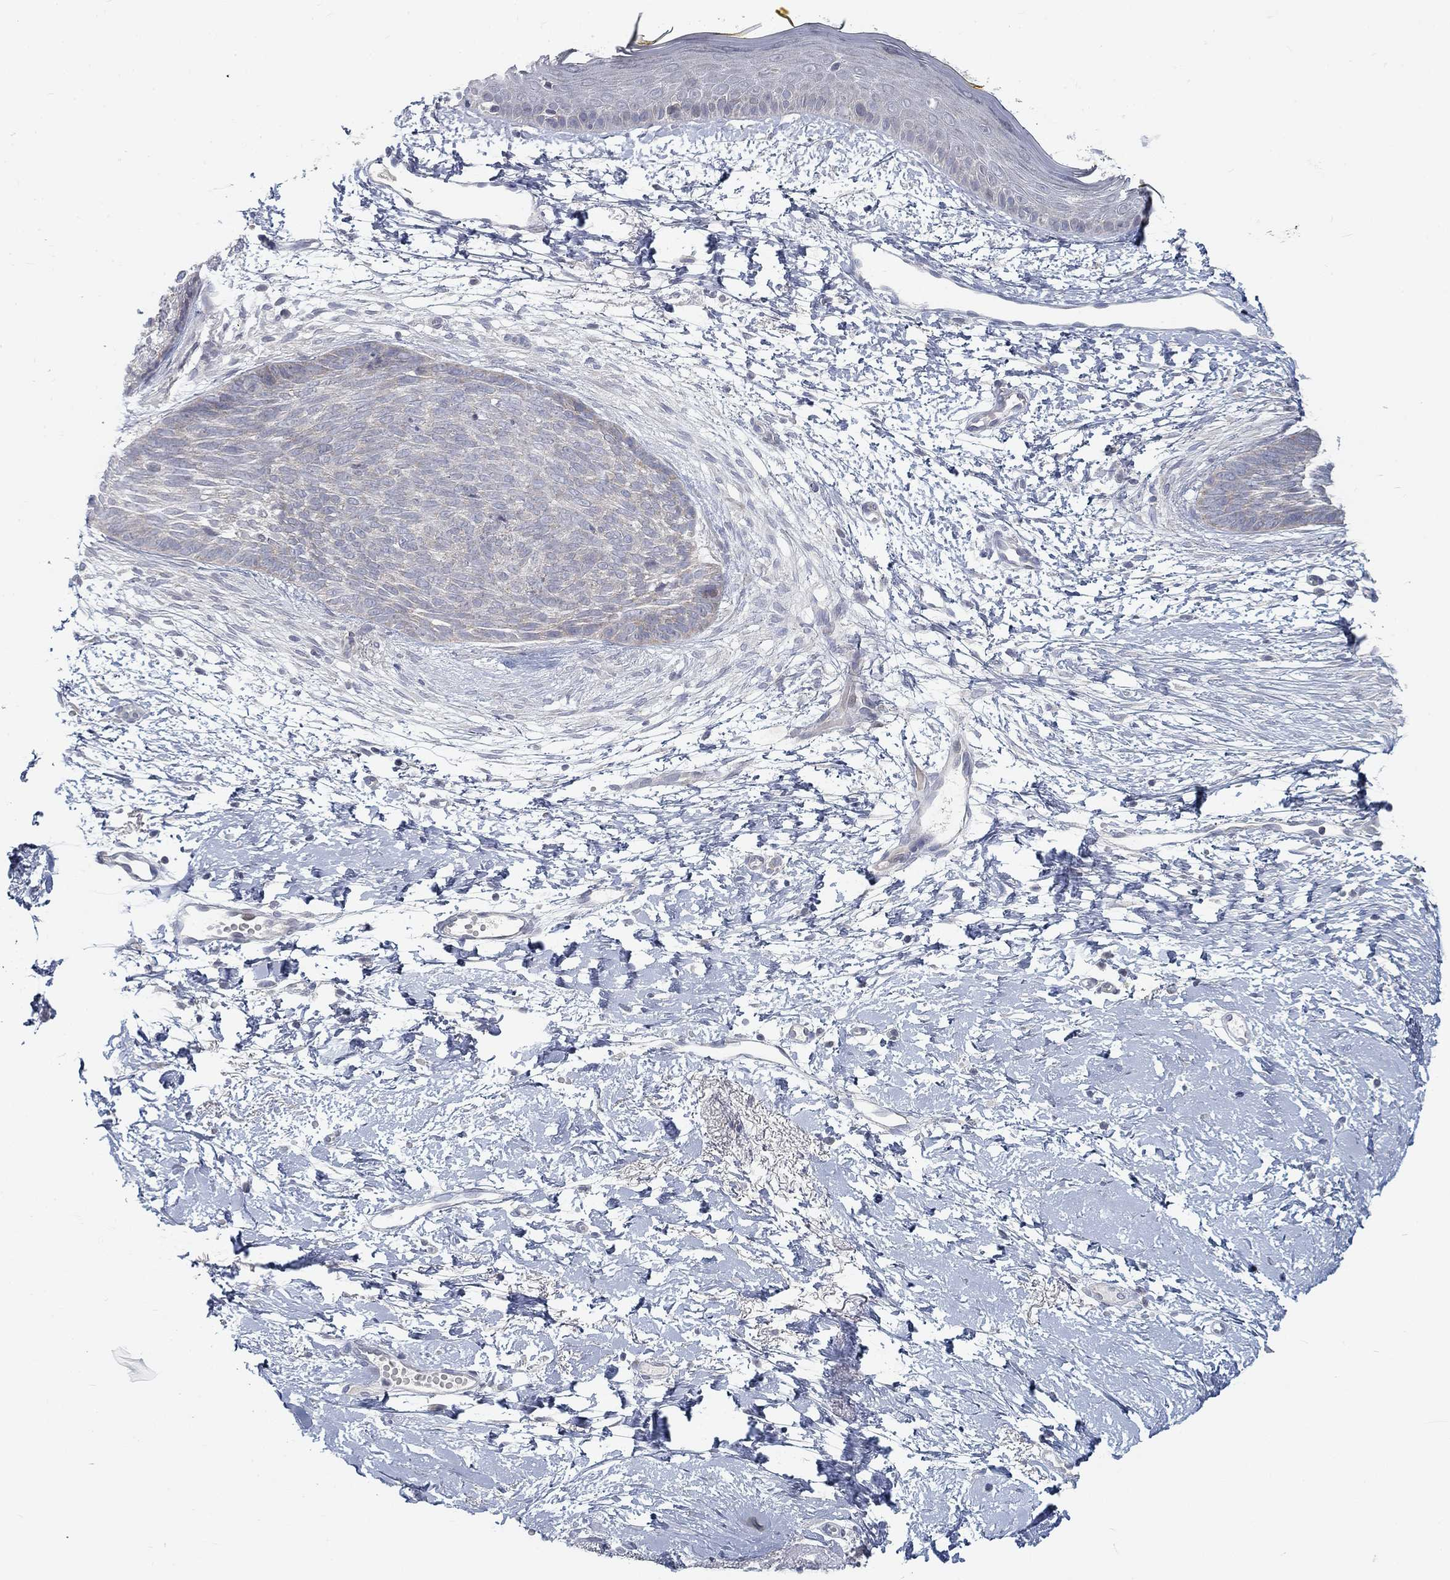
{"staining": {"intensity": "negative", "quantity": "none", "location": "none"}, "tissue": "skin cancer", "cell_type": "Tumor cells", "image_type": "cancer", "snomed": [{"axis": "morphology", "description": "Normal tissue, NOS"}, {"axis": "morphology", "description": "Basal cell carcinoma"}, {"axis": "topography", "description": "Skin"}], "caption": "A photomicrograph of skin basal cell carcinoma stained for a protein reveals no brown staining in tumor cells.", "gene": "ATP1A3", "patient": {"sex": "male", "age": 84}}